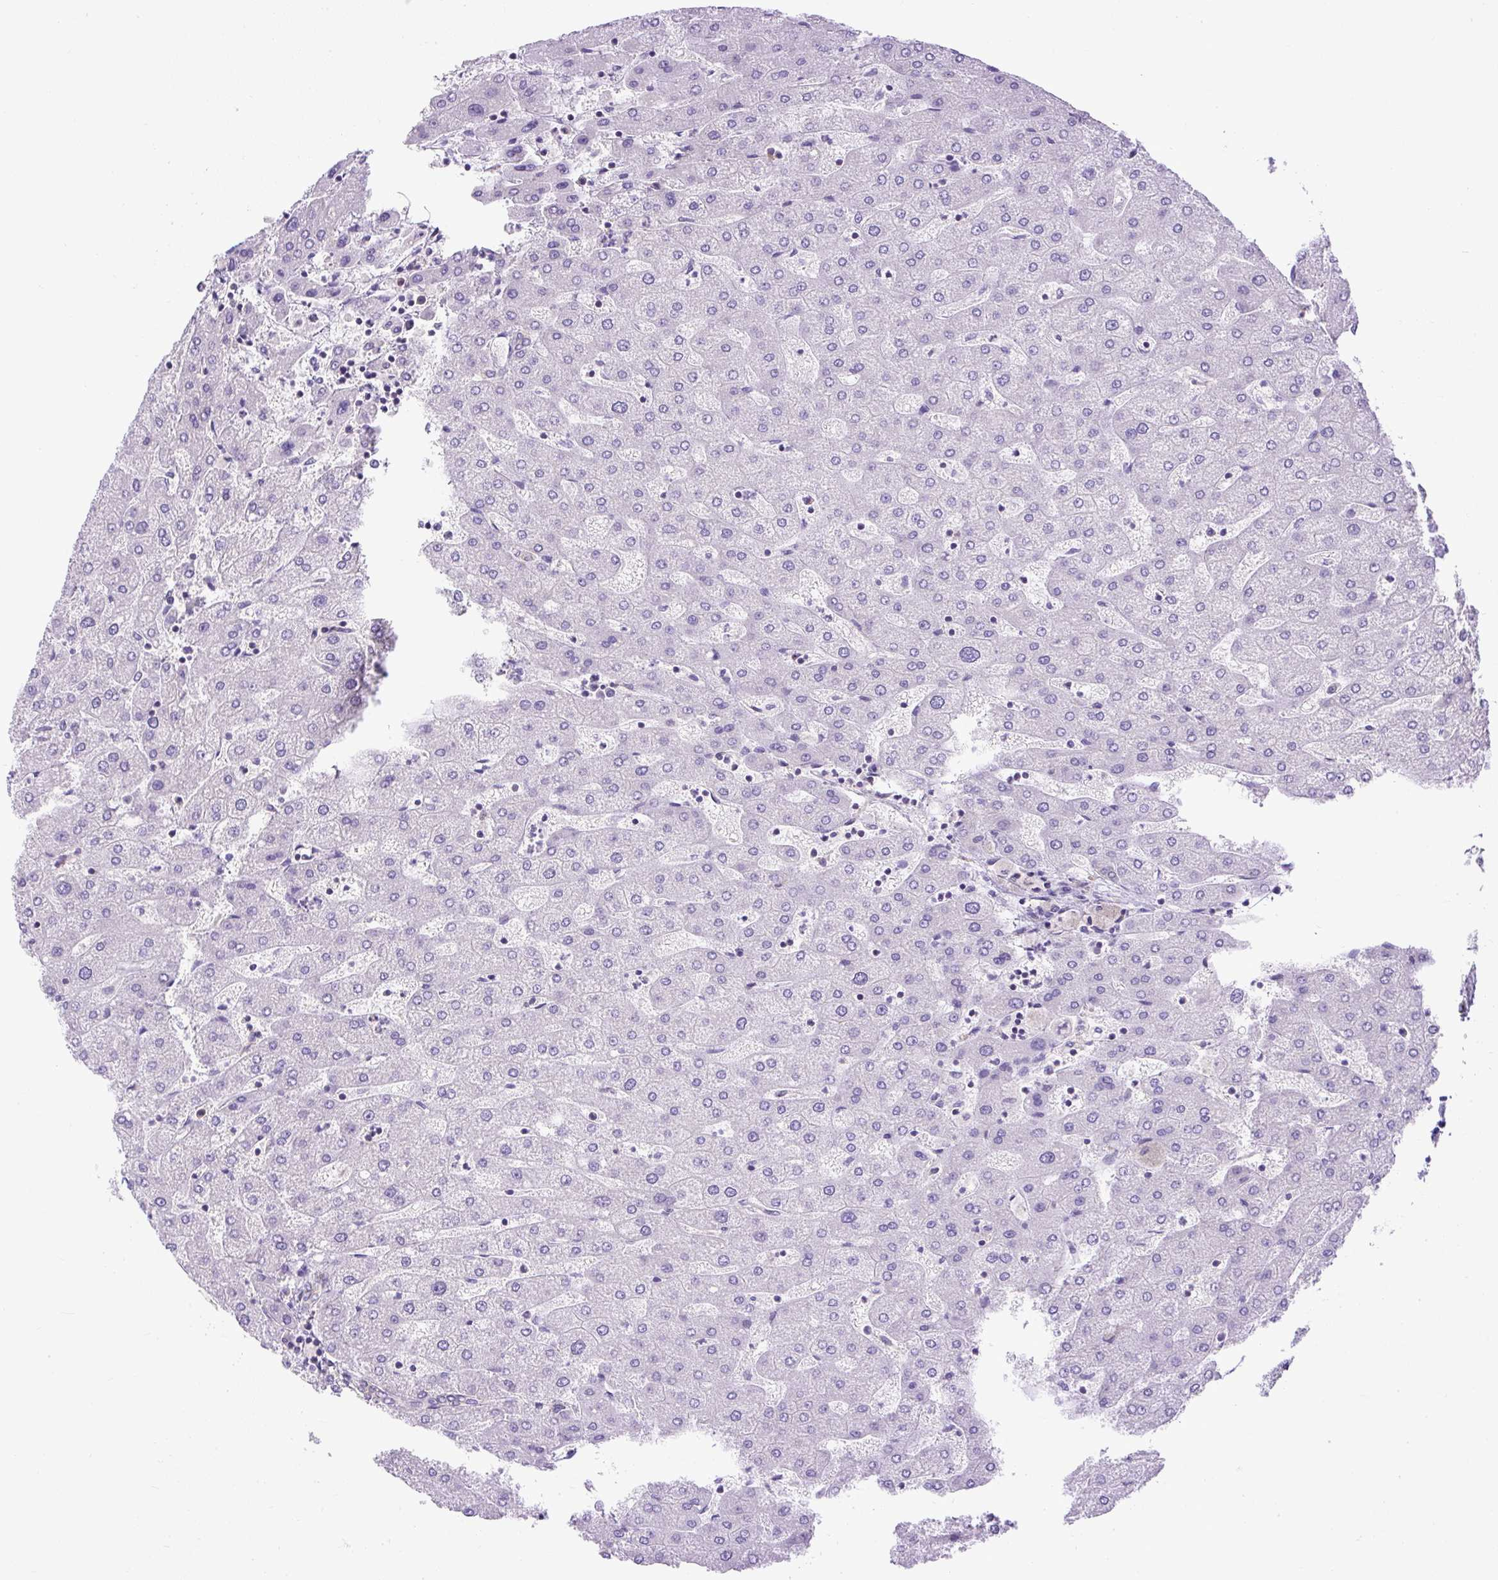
{"staining": {"intensity": "negative", "quantity": "none", "location": "none"}, "tissue": "liver", "cell_type": "Cholangiocytes", "image_type": "normal", "snomed": [{"axis": "morphology", "description": "Normal tissue, NOS"}, {"axis": "topography", "description": "Liver"}], "caption": "IHC of normal liver exhibits no expression in cholangiocytes. Nuclei are stained in blue.", "gene": "MAP1S", "patient": {"sex": "male", "age": 67}}